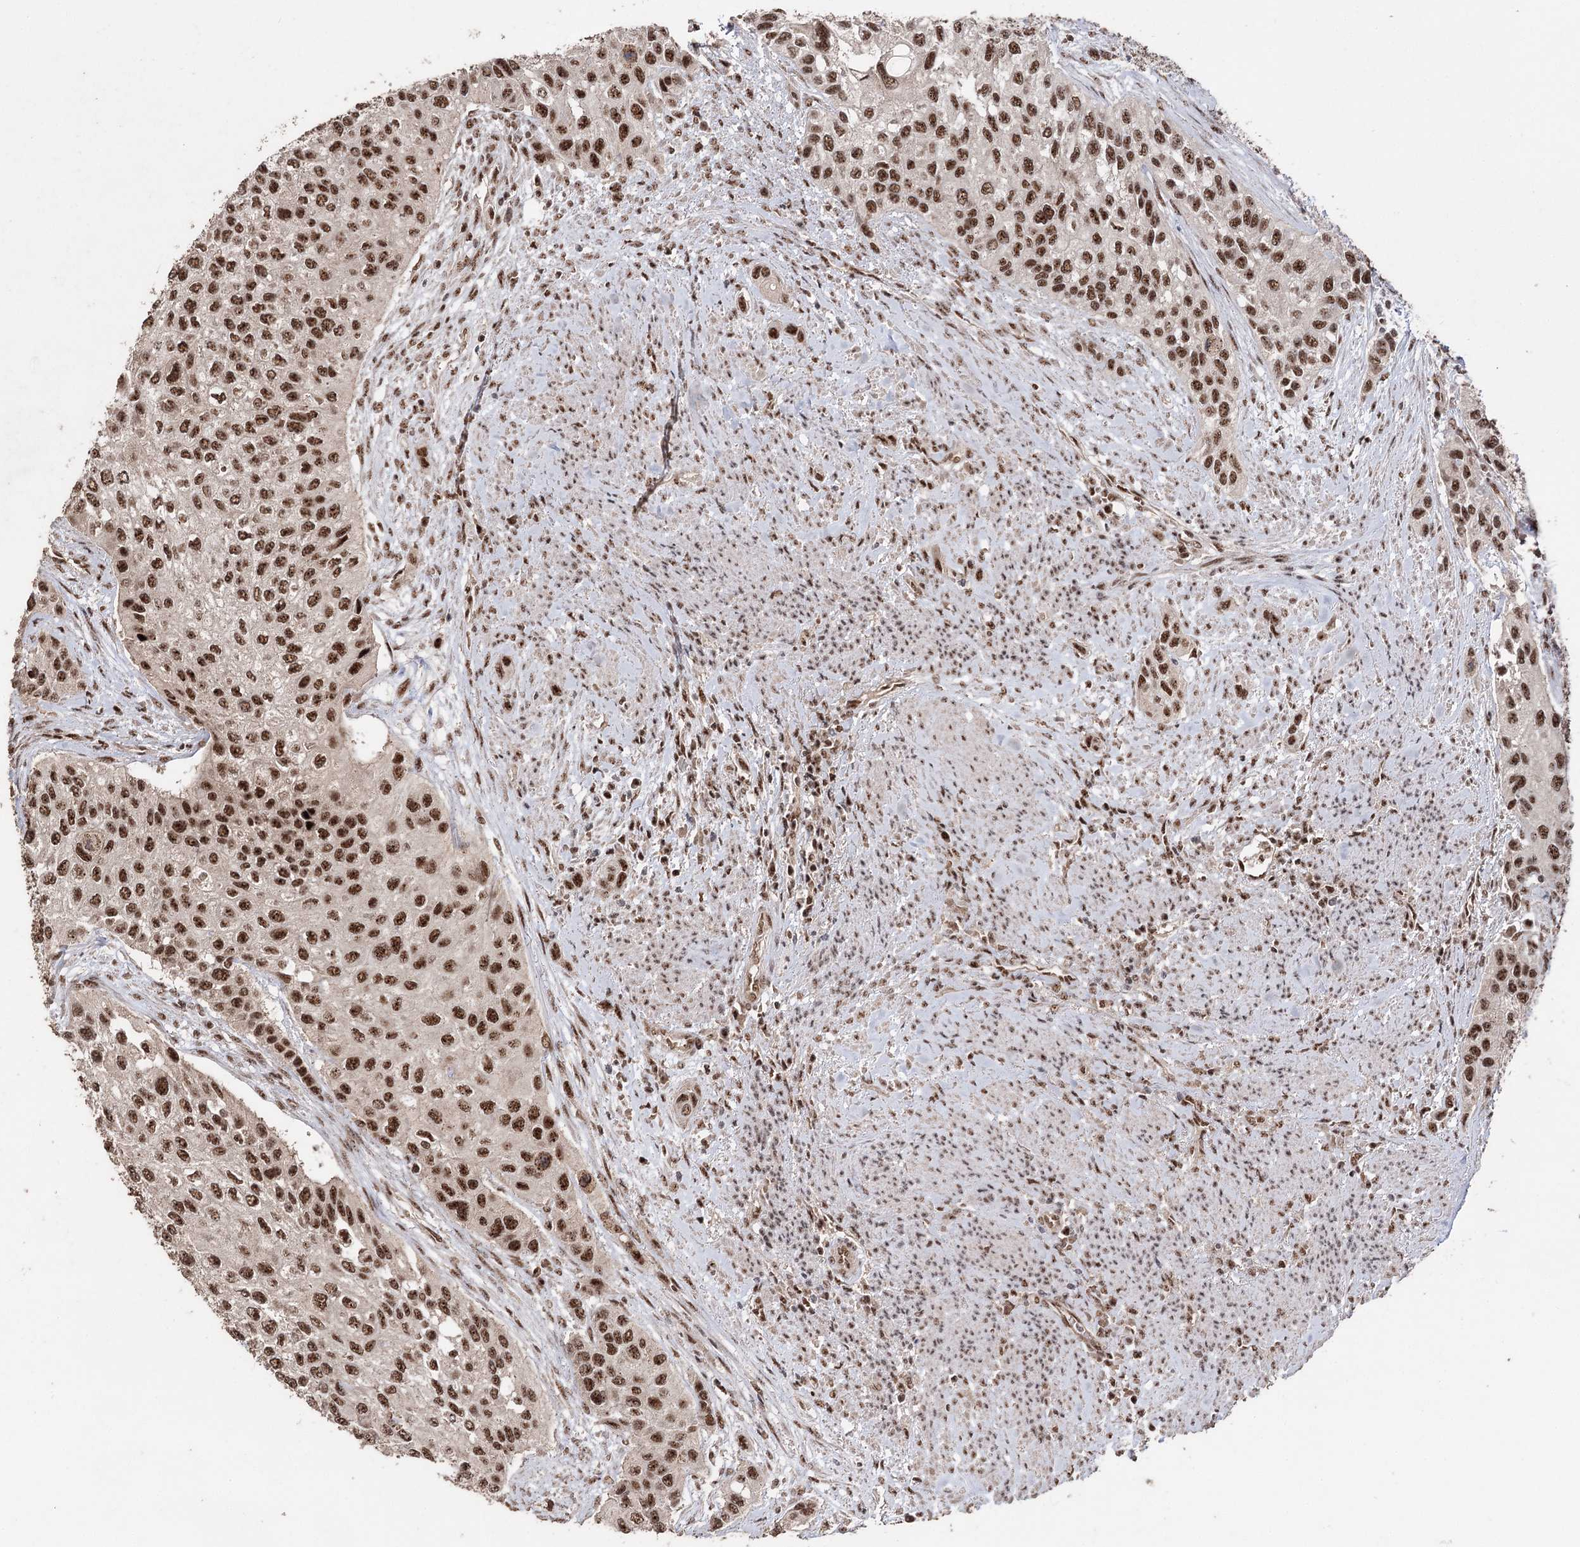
{"staining": {"intensity": "strong", "quantity": ">75%", "location": "nuclear"}, "tissue": "urothelial cancer", "cell_type": "Tumor cells", "image_type": "cancer", "snomed": [{"axis": "morphology", "description": "Normal tissue, NOS"}, {"axis": "morphology", "description": "Urothelial carcinoma, High grade"}, {"axis": "topography", "description": "Vascular tissue"}, {"axis": "topography", "description": "Urinary bladder"}], "caption": "Immunohistochemical staining of urothelial cancer exhibits high levels of strong nuclear positivity in approximately >75% of tumor cells.", "gene": "U2SURP", "patient": {"sex": "female", "age": 56}}